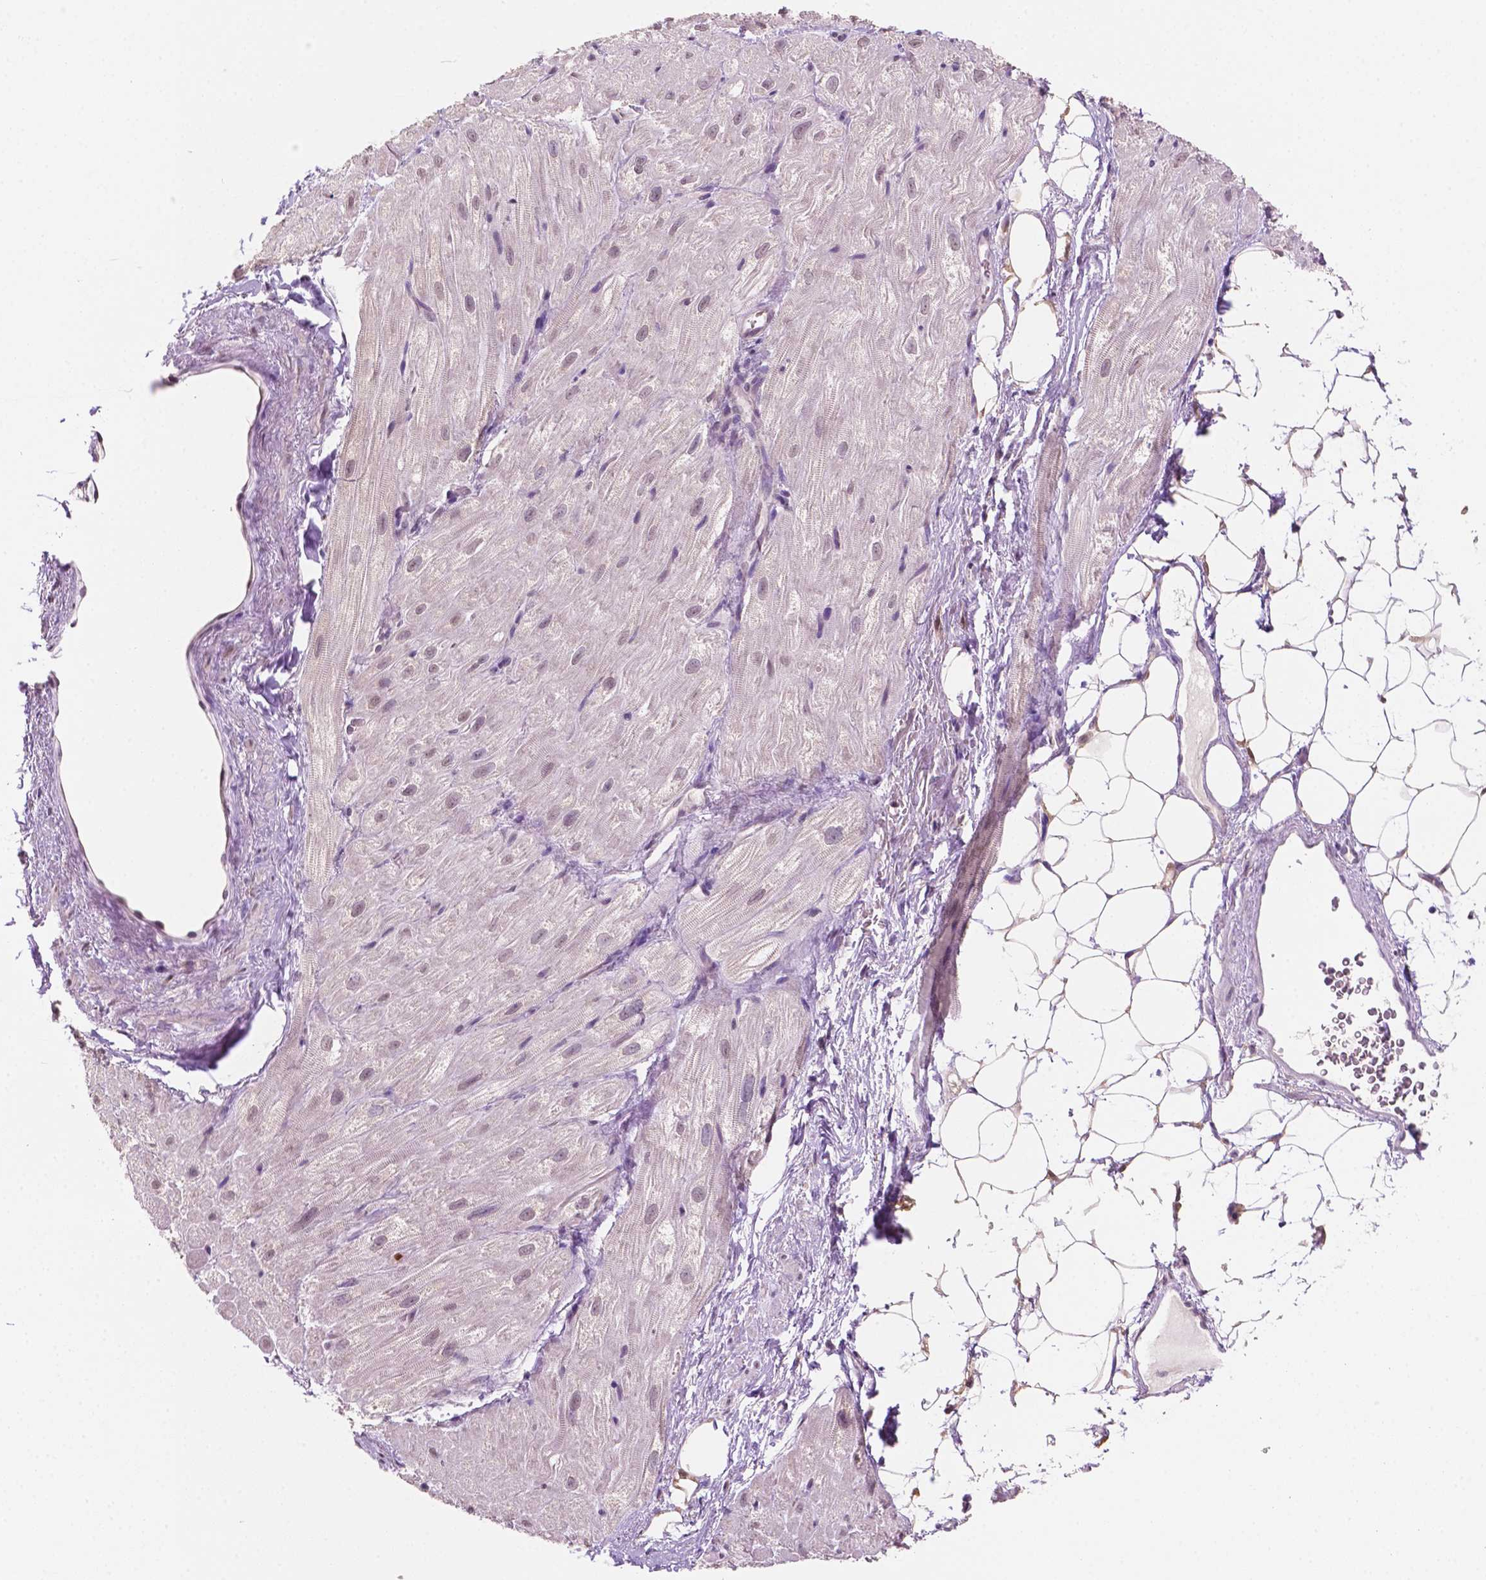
{"staining": {"intensity": "weak", "quantity": "<25%", "location": "nuclear"}, "tissue": "heart muscle", "cell_type": "Cardiomyocytes", "image_type": "normal", "snomed": [{"axis": "morphology", "description": "Normal tissue, NOS"}, {"axis": "topography", "description": "Heart"}], "caption": "DAB immunohistochemical staining of benign heart muscle demonstrates no significant staining in cardiomyocytes.", "gene": "SHLD3", "patient": {"sex": "female", "age": 69}}